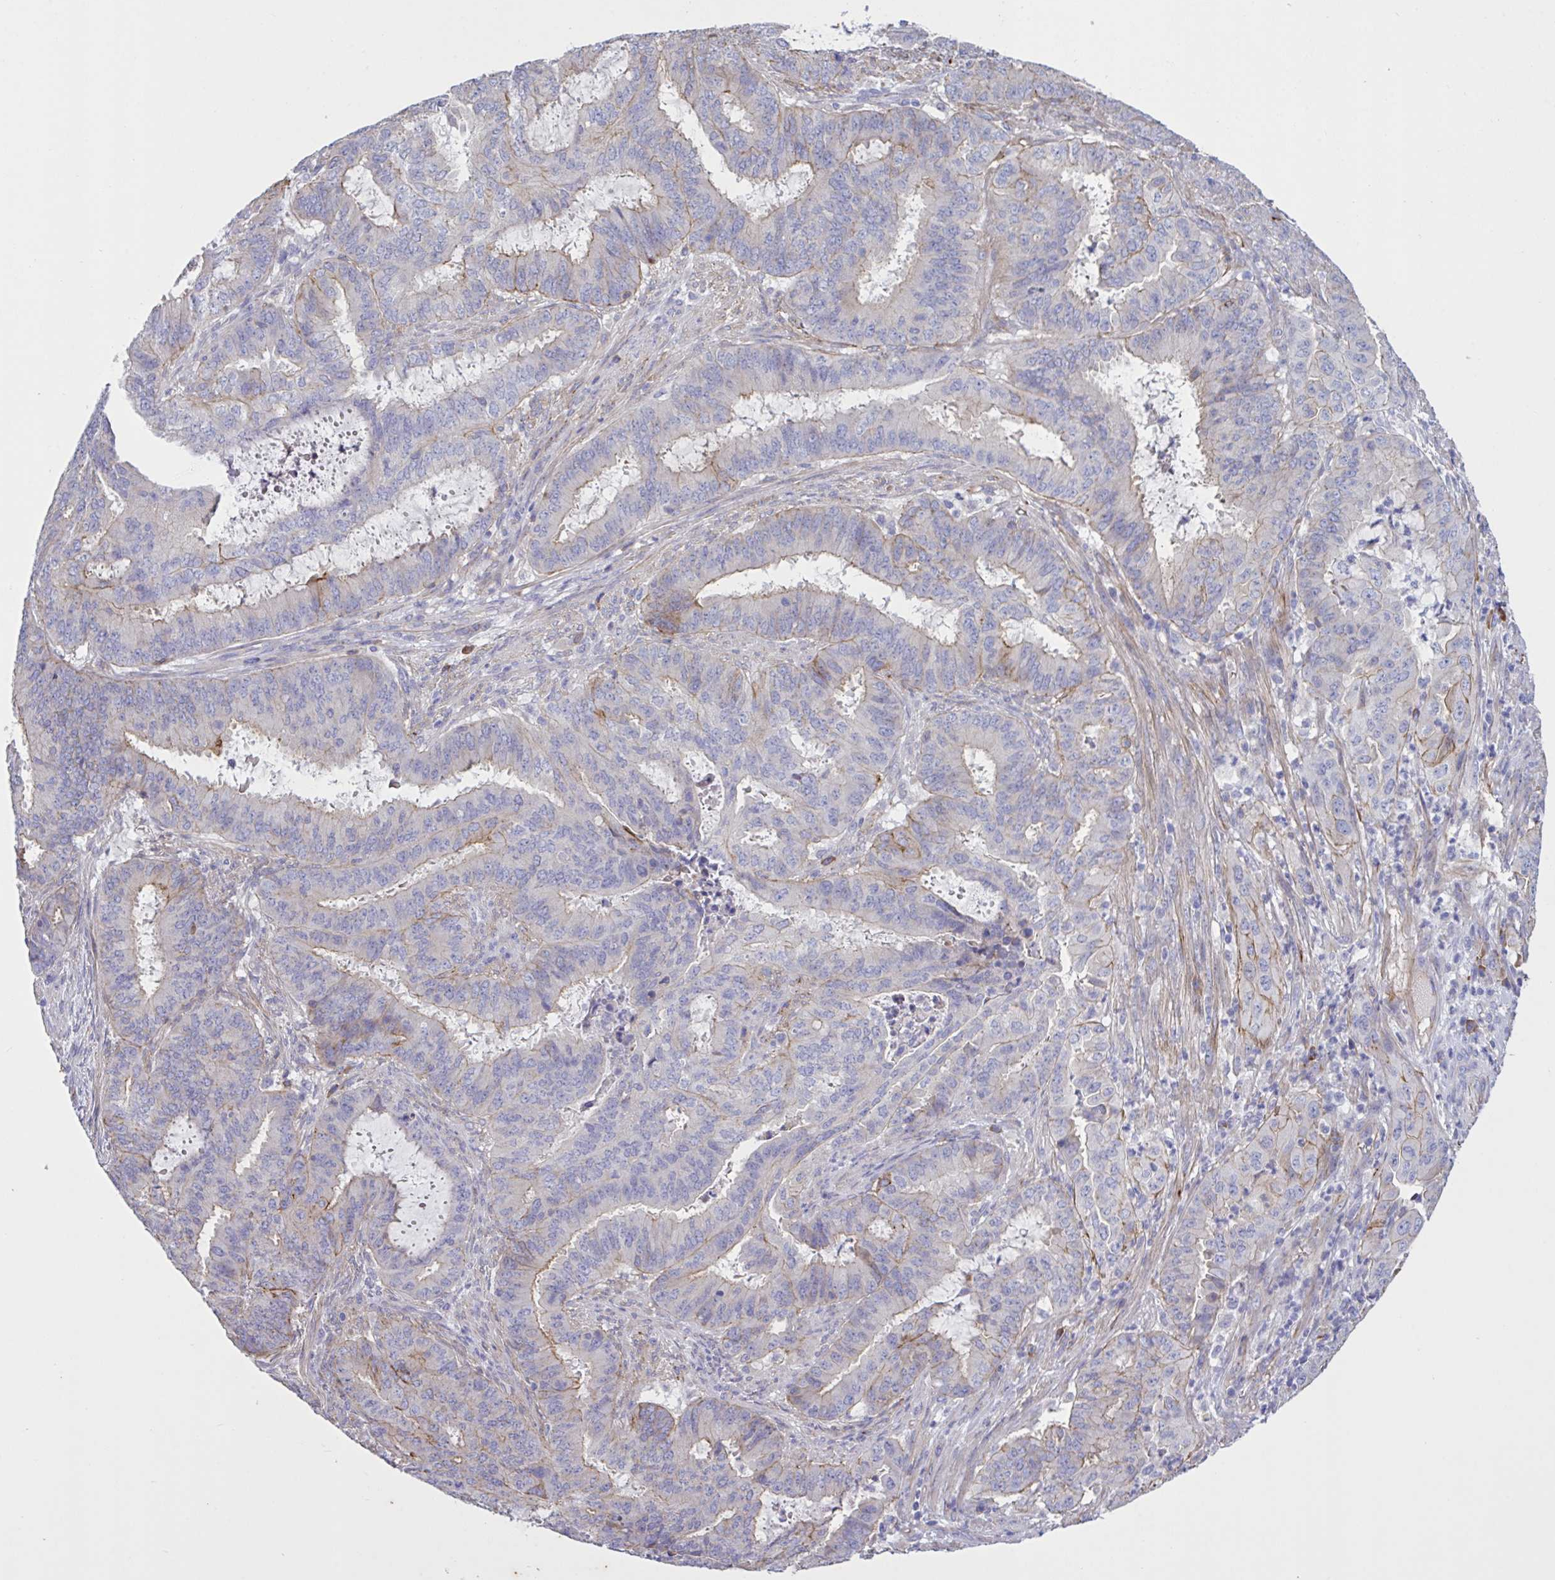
{"staining": {"intensity": "moderate", "quantity": "<25%", "location": "cytoplasmic/membranous"}, "tissue": "endometrial cancer", "cell_type": "Tumor cells", "image_type": "cancer", "snomed": [{"axis": "morphology", "description": "Adenocarcinoma, NOS"}, {"axis": "topography", "description": "Endometrium"}], "caption": "Brown immunohistochemical staining in human endometrial cancer exhibits moderate cytoplasmic/membranous positivity in about <25% of tumor cells.", "gene": "SLC66A1", "patient": {"sex": "female", "age": 51}}